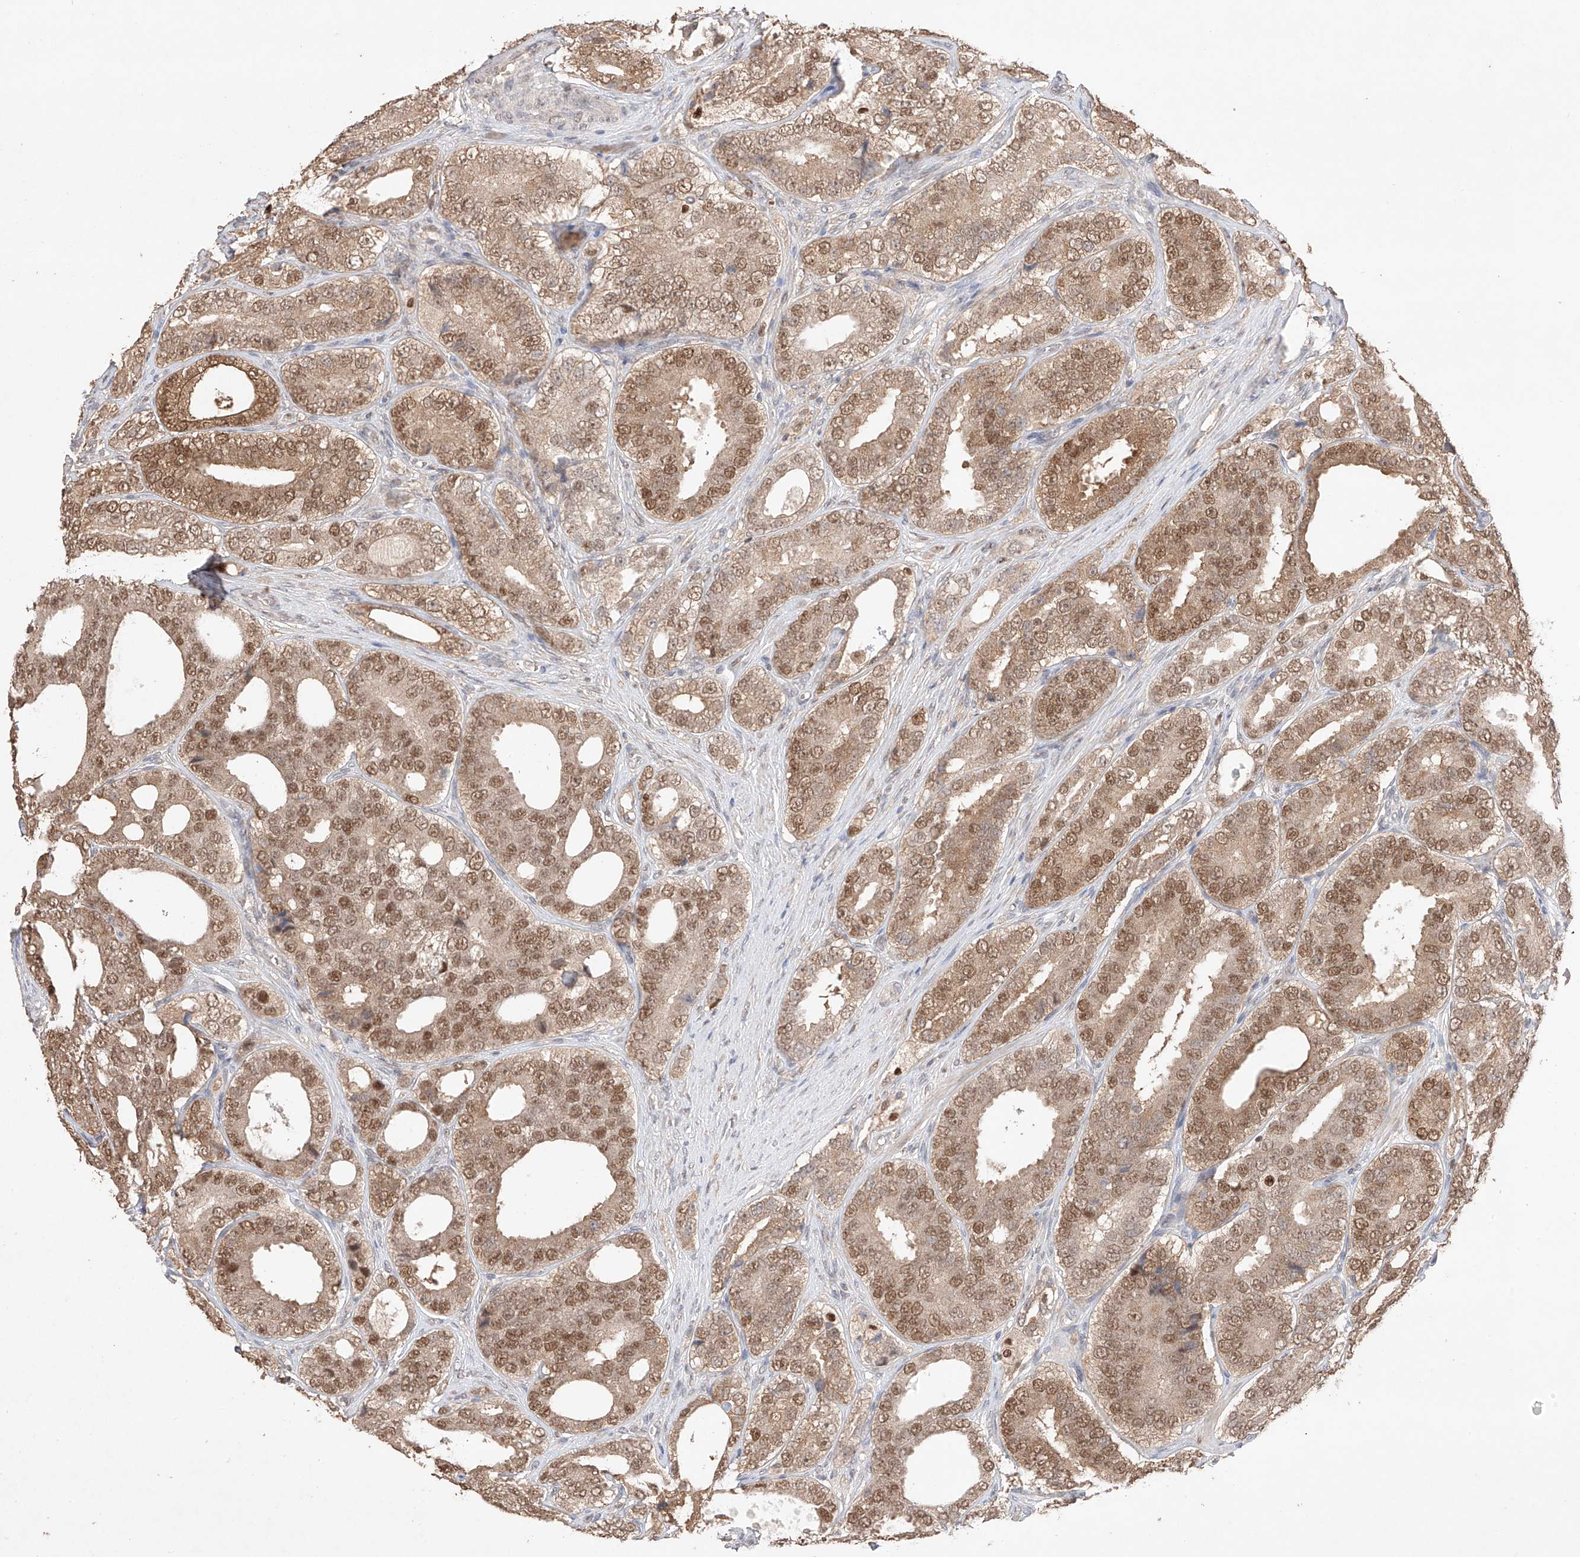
{"staining": {"intensity": "moderate", "quantity": ">75%", "location": "cytoplasmic/membranous,nuclear"}, "tissue": "prostate cancer", "cell_type": "Tumor cells", "image_type": "cancer", "snomed": [{"axis": "morphology", "description": "Adenocarcinoma, High grade"}, {"axis": "topography", "description": "Prostate"}], "caption": "Immunohistochemistry of prostate adenocarcinoma (high-grade) exhibits medium levels of moderate cytoplasmic/membranous and nuclear expression in approximately >75% of tumor cells.", "gene": "APIP", "patient": {"sex": "male", "age": 56}}